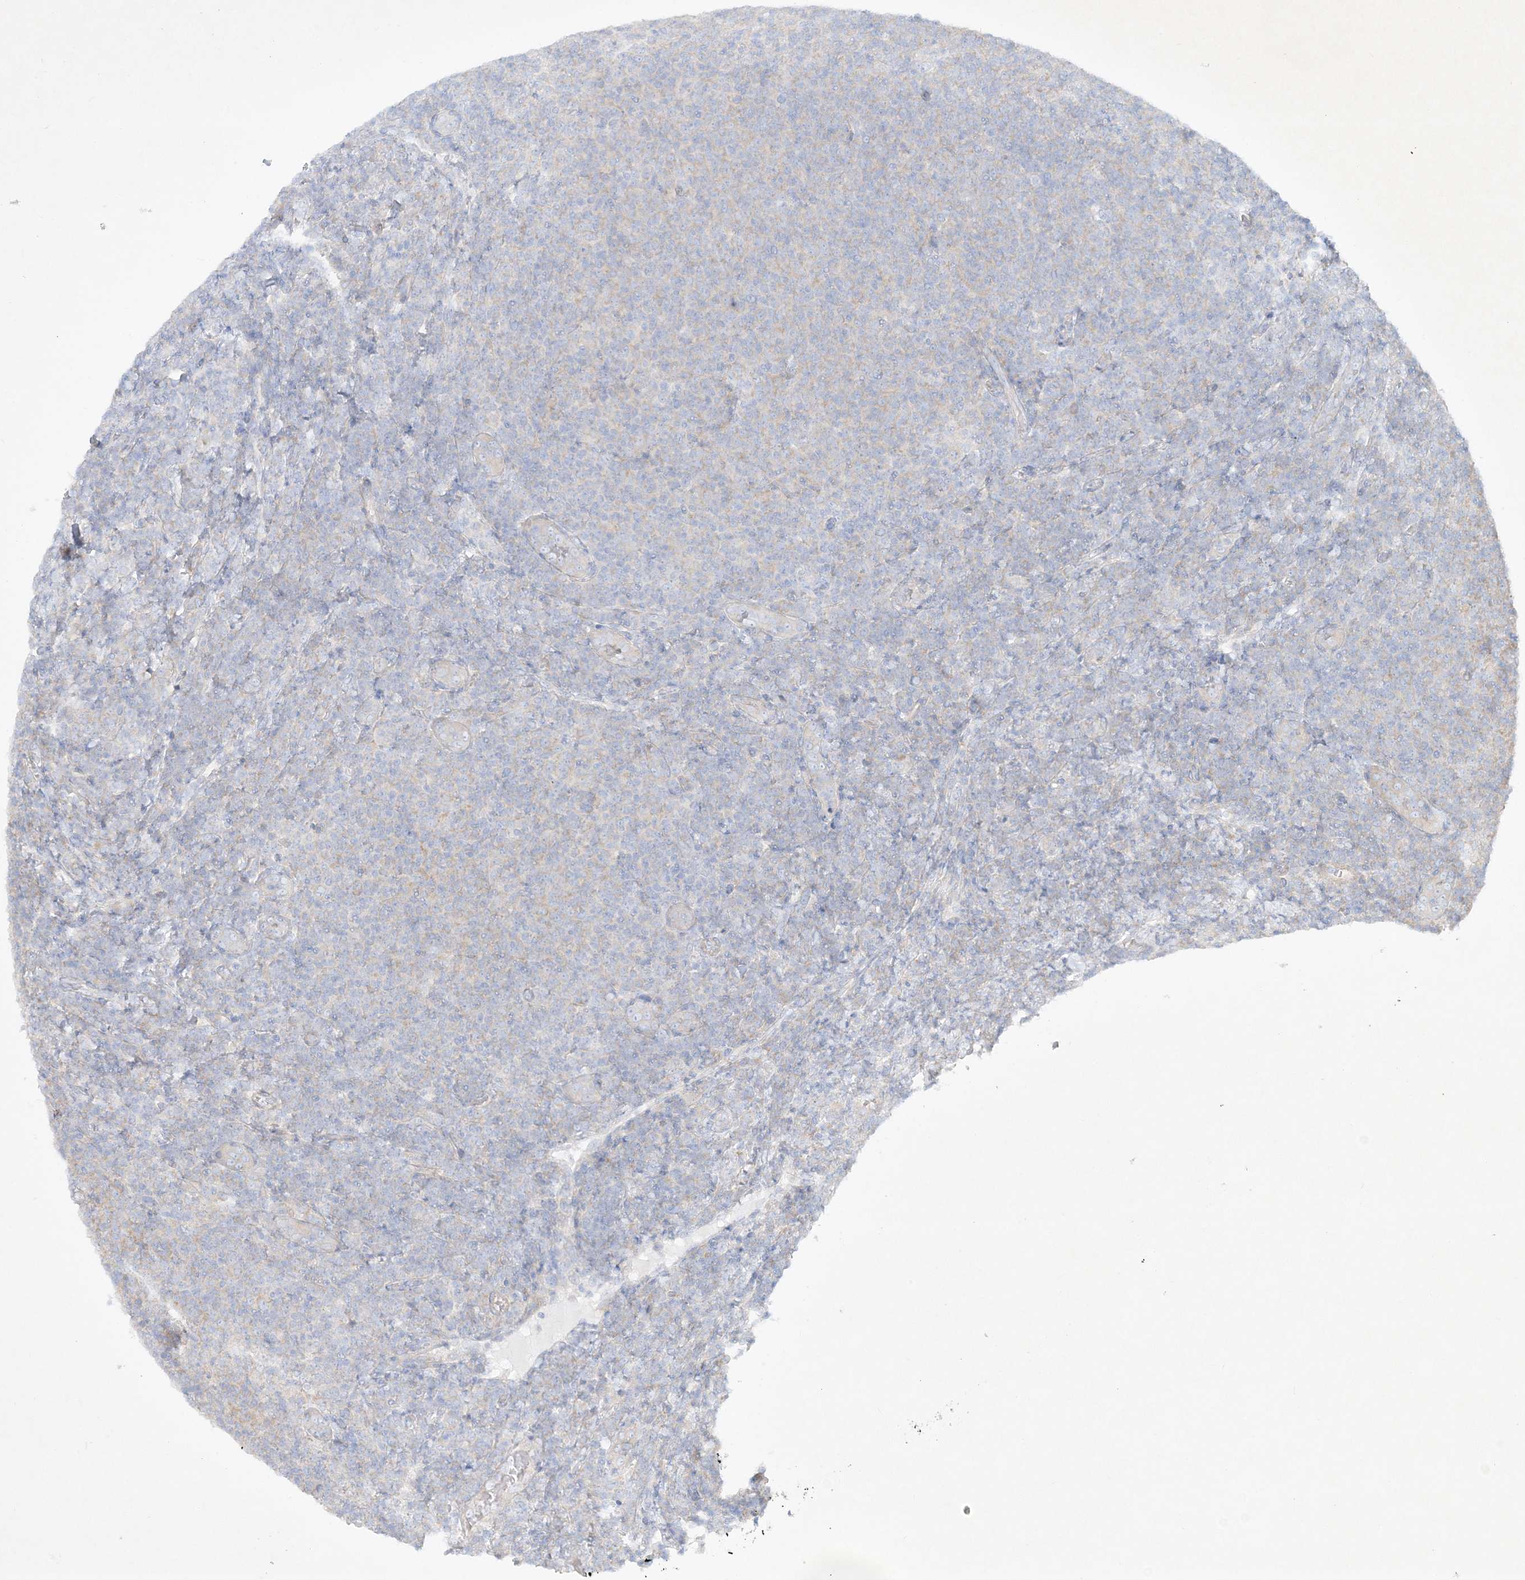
{"staining": {"intensity": "negative", "quantity": "none", "location": "none"}, "tissue": "lymphoma", "cell_type": "Tumor cells", "image_type": "cancer", "snomed": [{"axis": "morphology", "description": "Malignant lymphoma, non-Hodgkin's type, Low grade"}, {"axis": "topography", "description": "Lymph node"}], "caption": "Immunohistochemistry (IHC) of lymphoma shows no positivity in tumor cells.", "gene": "FARSB", "patient": {"sex": "male", "age": 66}}